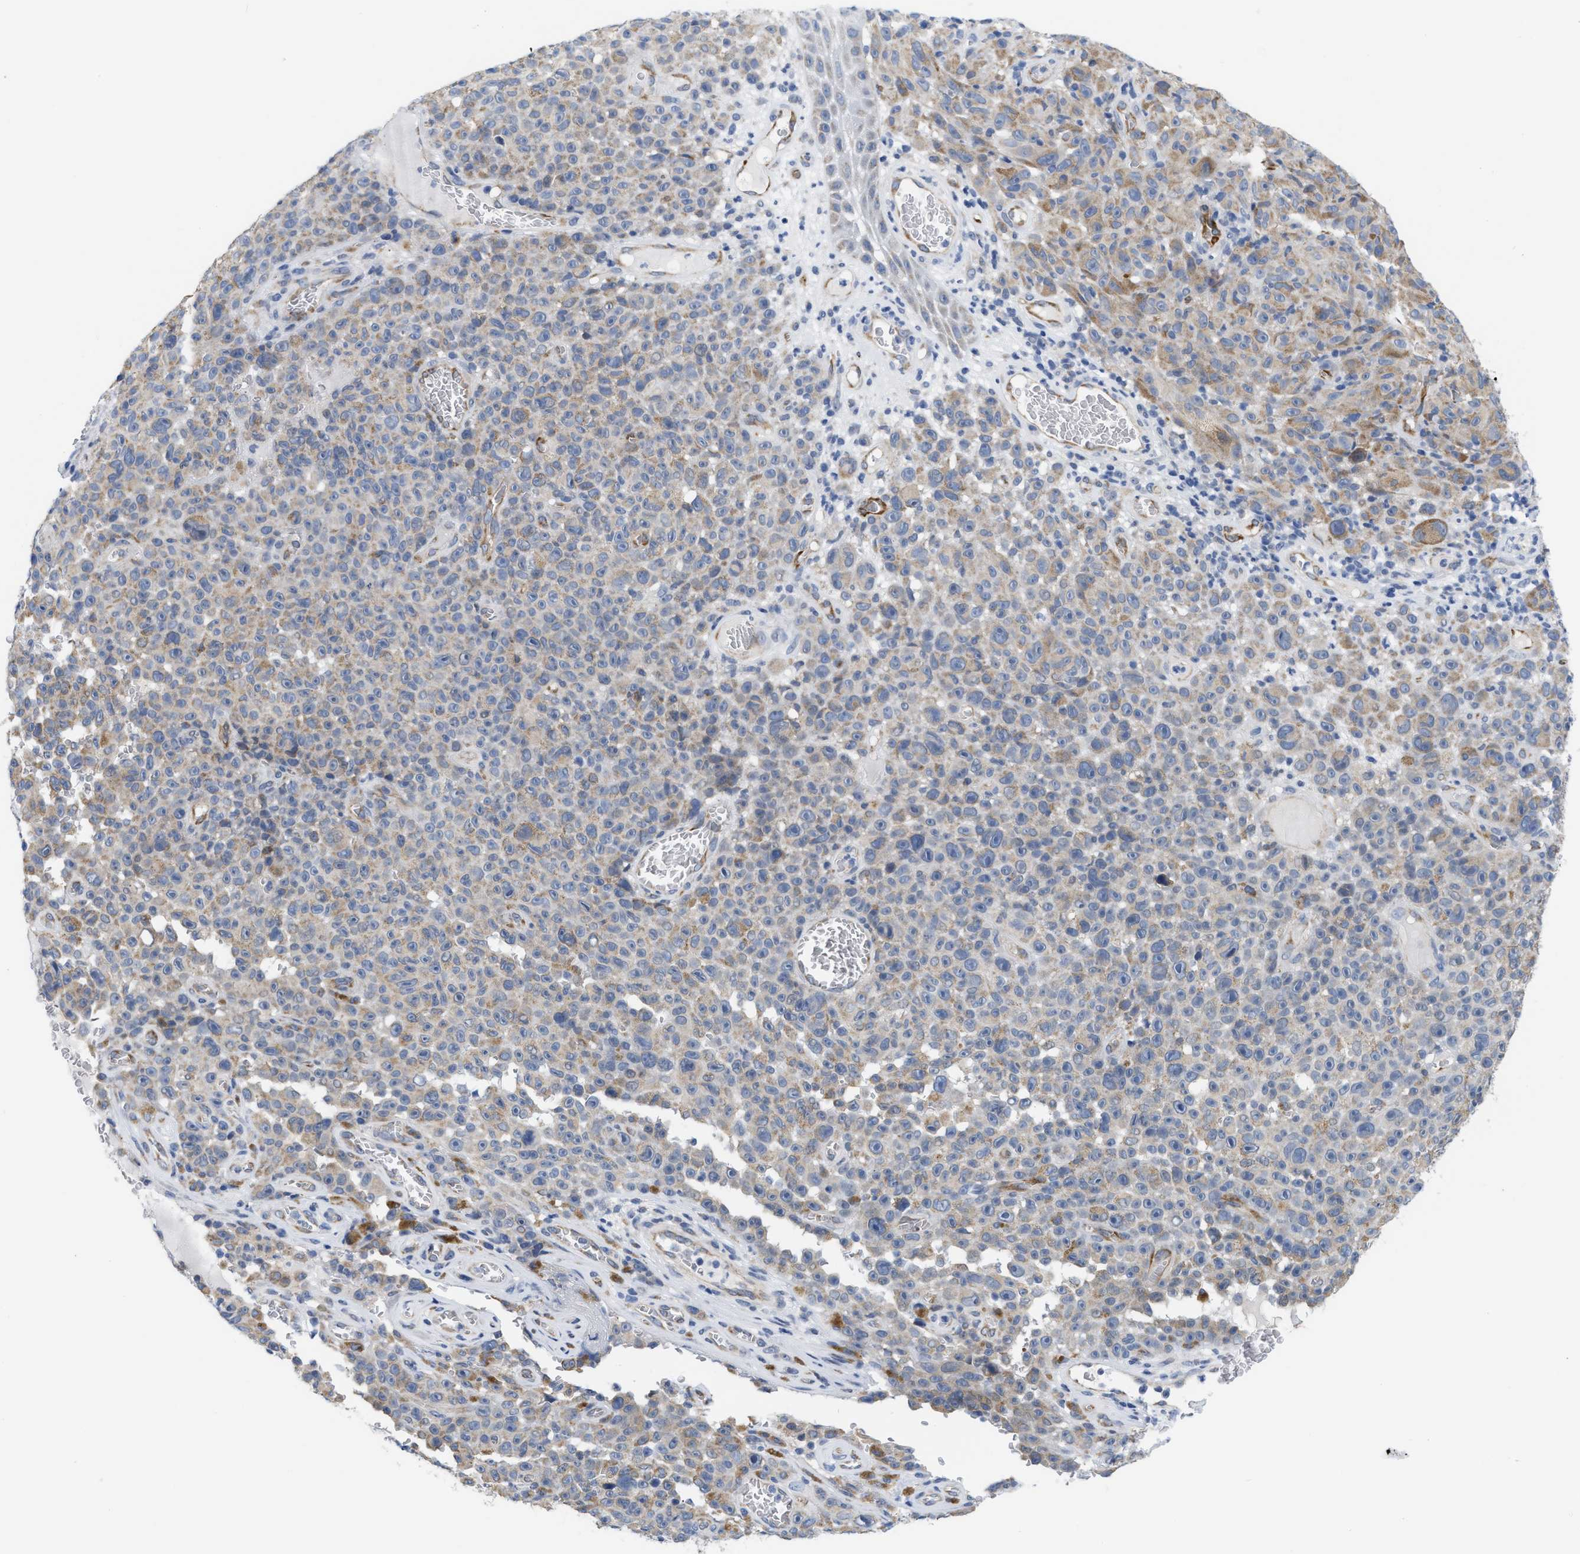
{"staining": {"intensity": "moderate", "quantity": "<25%", "location": "cytoplasmic/membranous"}, "tissue": "melanoma", "cell_type": "Tumor cells", "image_type": "cancer", "snomed": [{"axis": "morphology", "description": "Malignant melanoma, NOS"}, {"axis": "topography", "description": "Skin"}], "caption": "Immunohistochemical staining of melanoma reveals low levels of moderate cytoplasmic/membranous positivity in approximately <25% of tumor cells.", "gene": "EOGT", "patient": {"sex": "female", "age": 82}}